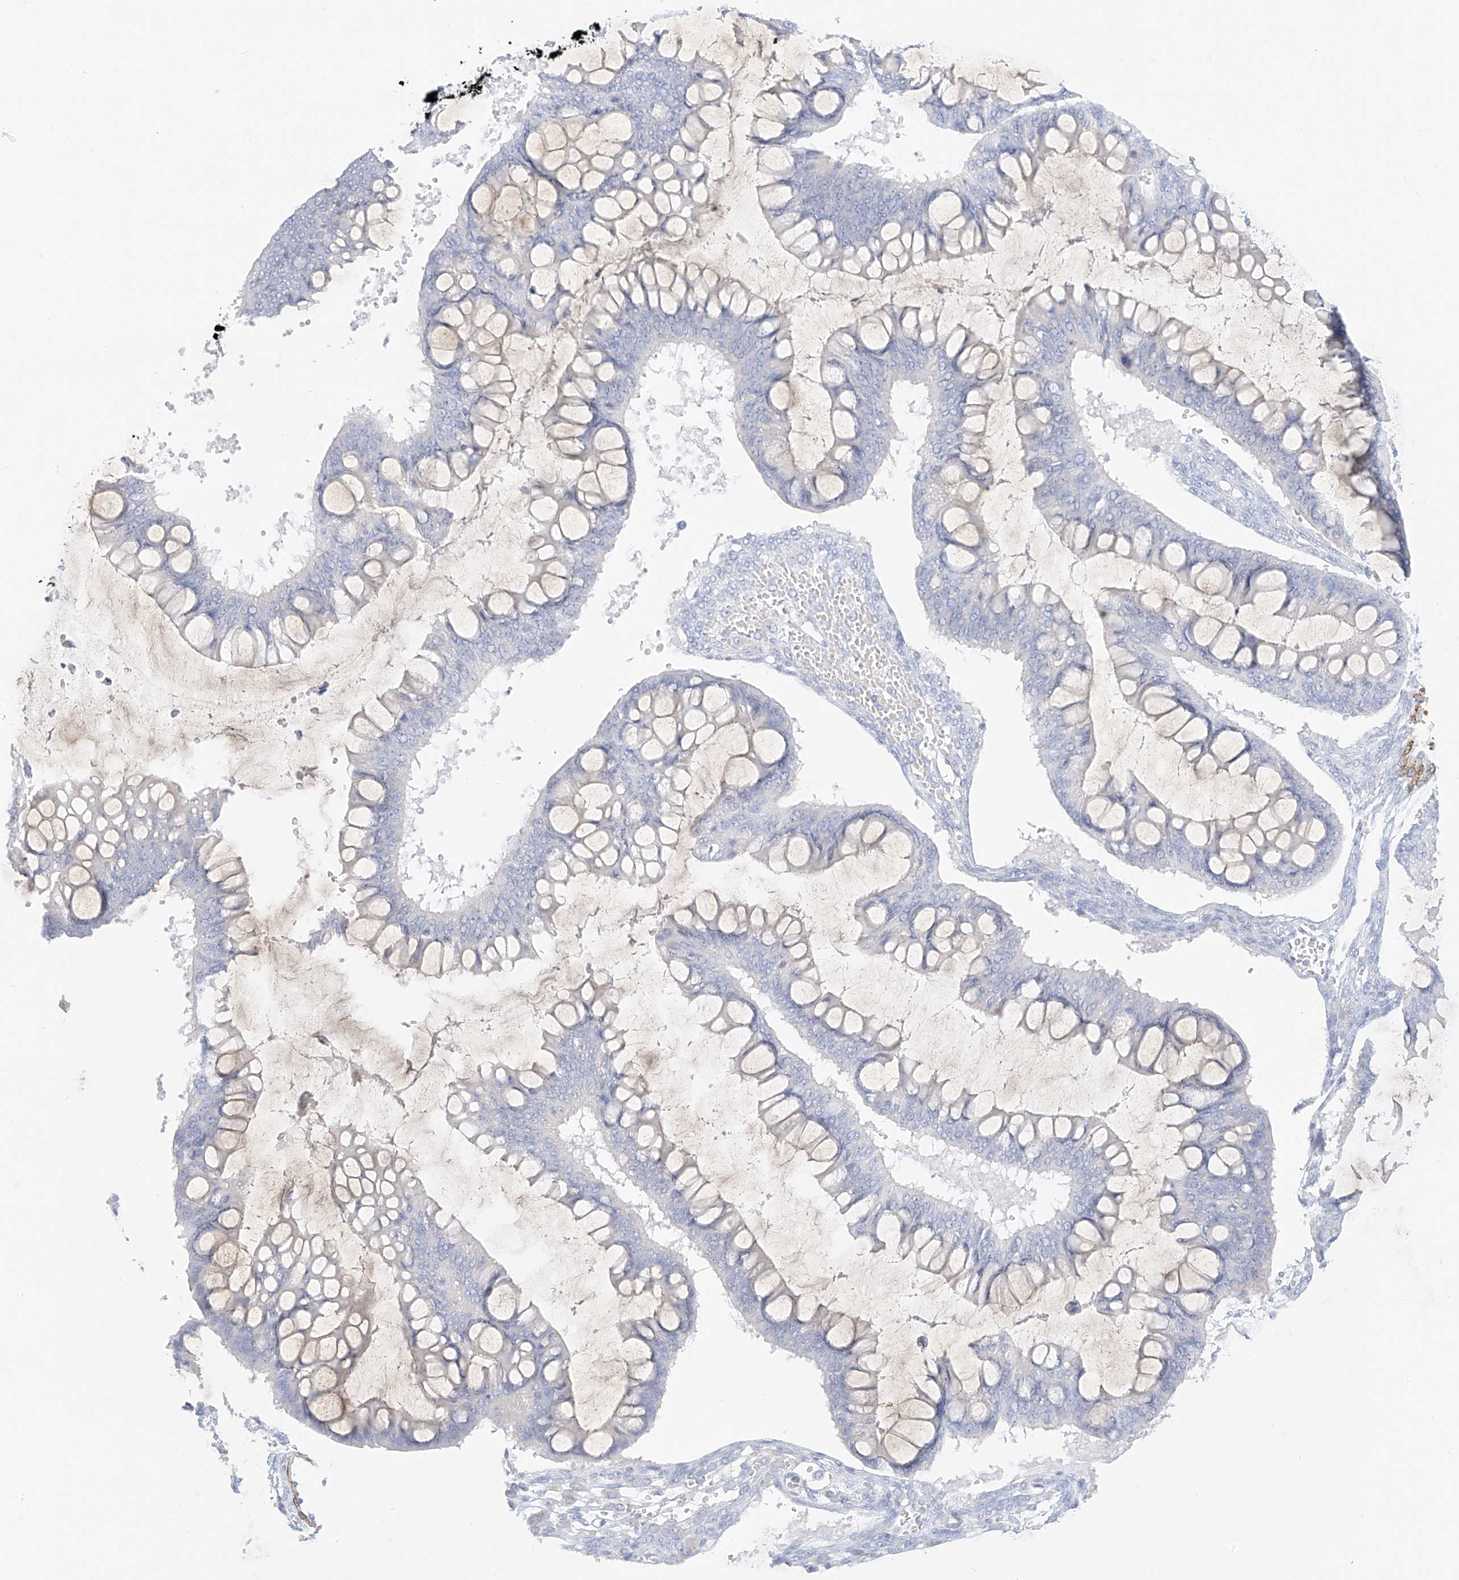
{"staining": {"intensity": "negative", "quantity": "none", "location": "none"}, "tissue": "ovarian cancer", "cell_type": "Tumor cells", "image_type": "cancer", "snomed": [{"axis": "morphology", "description": "Cystadenocarcinoma, mucinous, NOS"}, {"axis": "topography", "description": "Ovary"}], "caption": "Immunohistochemistry micrograph of human ovarian cancer (mucinous cystadenocarcinoma) stained for a protein (brown), which reveals no expression in tumor cells.", "gene": "ST3GAL5", "patient": {"sex": "female", "age": 73}}